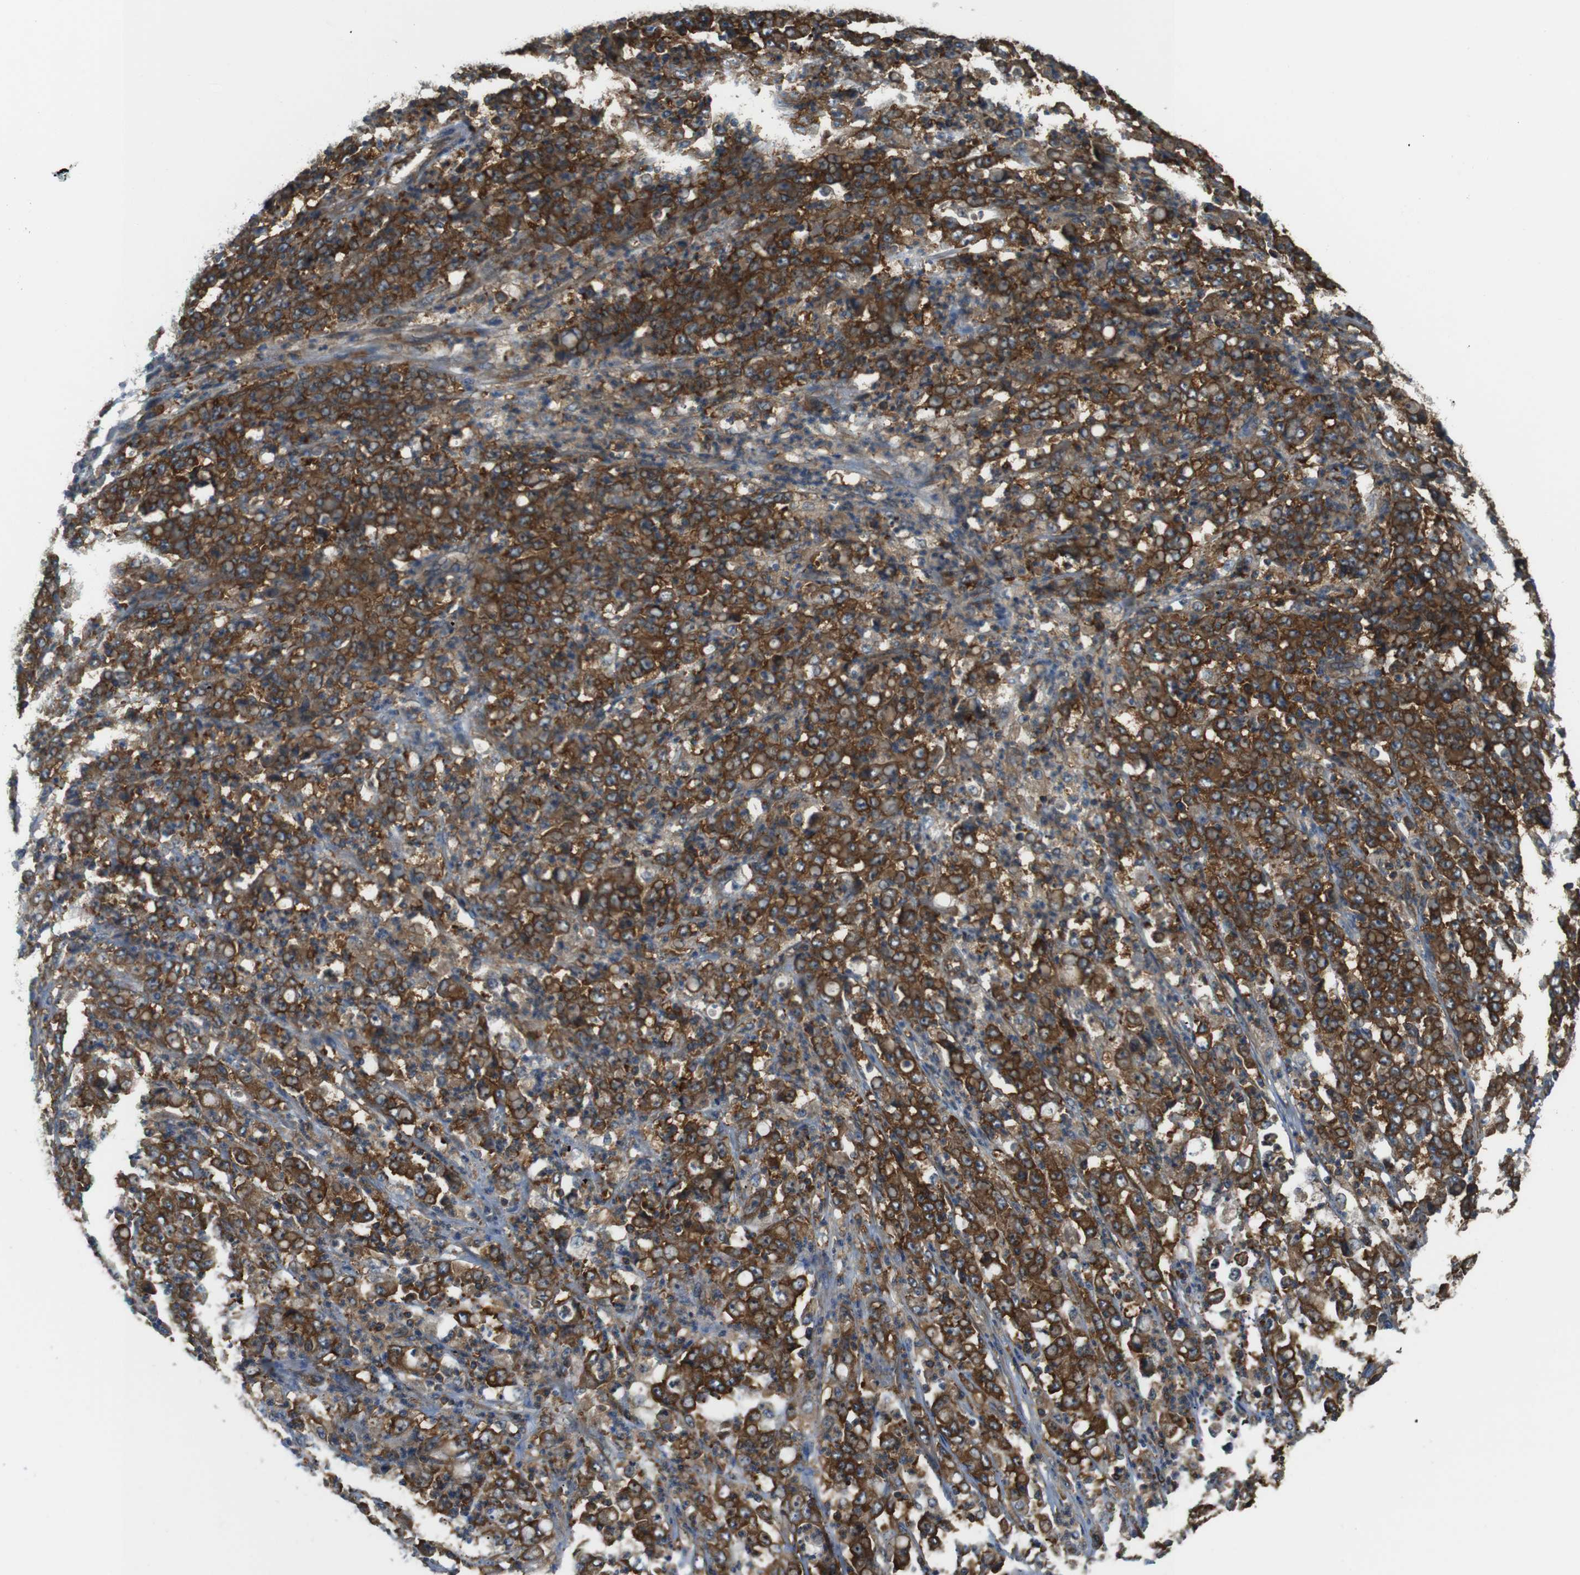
{"staining": {"intensity": "strong", "quantity": ">75%", "location": "cytoplasmic/membranous"}, "tissue": "stomach cancer", "cell_type": "Tumor cells", "image_type": "cancer", "snomed": [{"axis": "morphology", "description": "Adenocarcinoma, NOS"}, {"axis": "topography", "description": "Stomach, lower"}], "caption": "A micrograph of human stomach cancer (adenocarcinoma) stained for a protein reveals strong cytoplasmic/membranous brown staining in tumor cells.", "gene": "TSC1", "patient": {"sex": "female", "age": 71}}